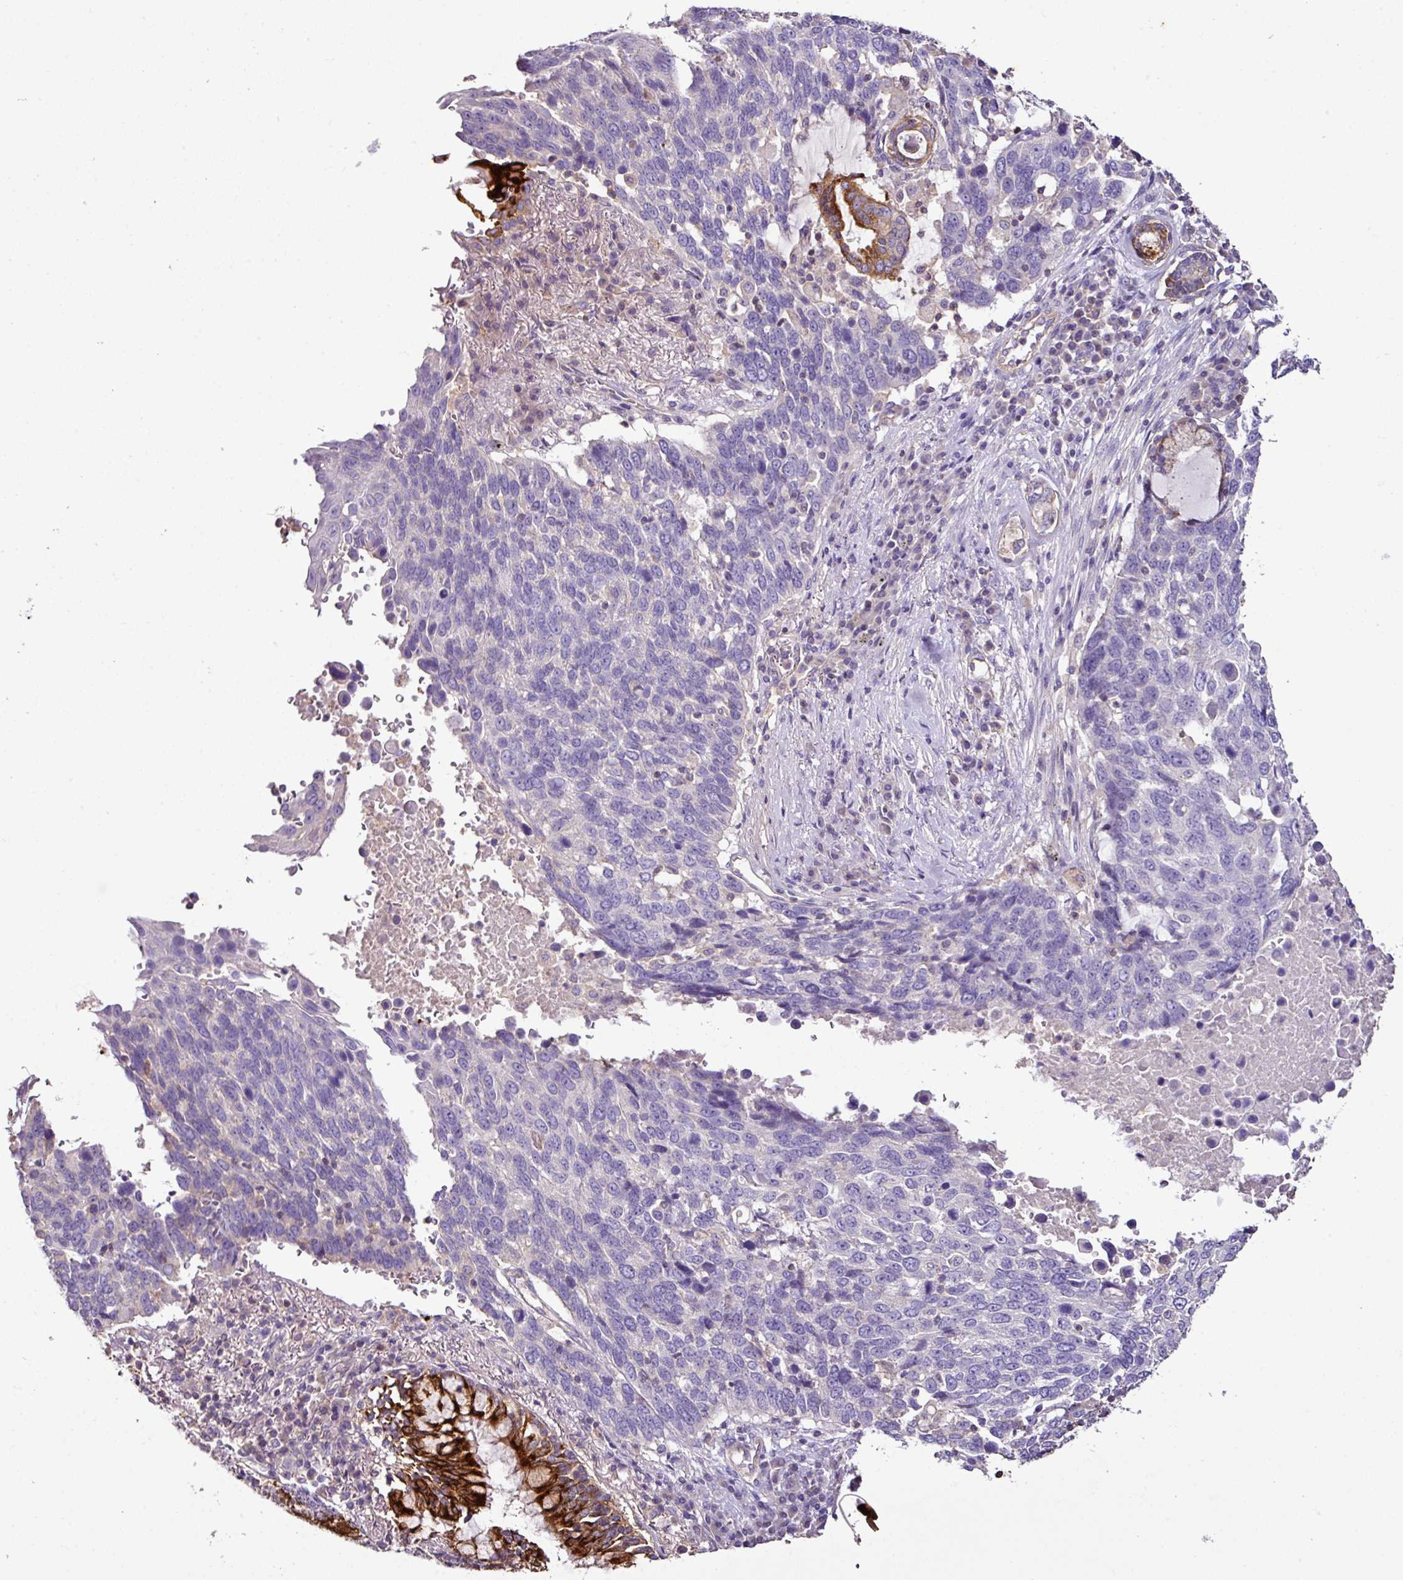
{"staining": {"intensity": "negative", "quantity": "none", "location": "none"}, "tissue": "lung cancer", "cell_type": "Tumor cells", "image_type": "cancer", "snomed": [{"axis": "morphology", "description": "Squamous cell carcinoma, NOS"}, {"axis": "topography", "description": "Lung"}], "caption": "An immunohistochemistry image of lung squamous cell carcinoma is shown. There is no staining in tumor cells of lung squamous cell carcinoma. (Brightfield microscopy of DAB (3,3'-diaminobenzidine) immunohistochemistry at high magnification).", "gene": "AGR3", "patient": {"sex": "male", "age": 66}}